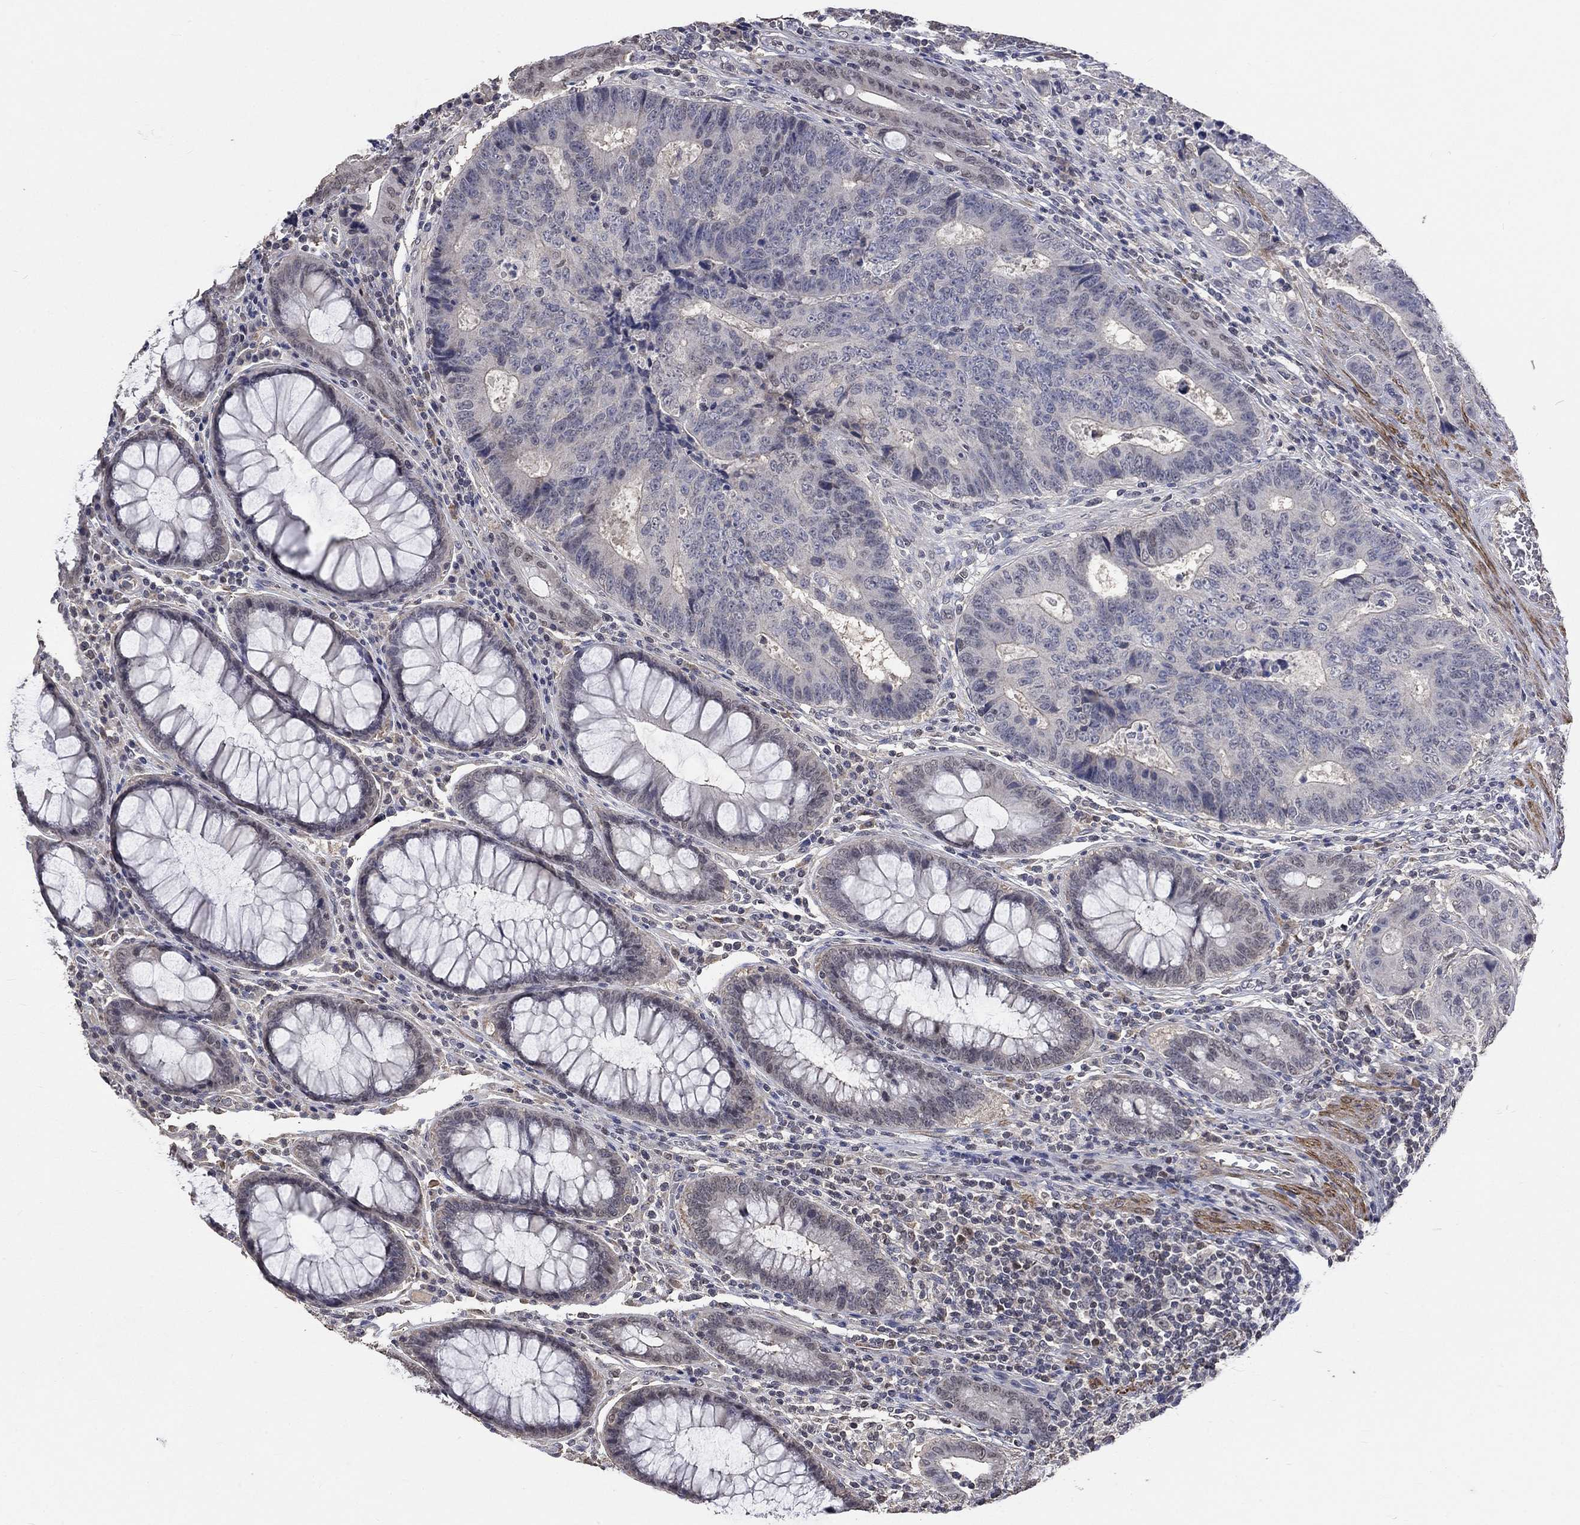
{"staining": {"intensity": "negative", "quantity": "none", "location": "none"}, "tissue": "colorectal cancer", "cell_type": "Tumor cells", "image_type": "cancer", "snomed": [{"axis": "morphology", "description": "Adenocarcinoma, NOS"}, {"axis": "topography", "description": "Colon"}], "caption": "Image shows no protein expression in tumor cells of colorectal adenocarcinoma tissue.", "gene": "ZBTB18", "patient": {"sex": "female", "age": 48}}